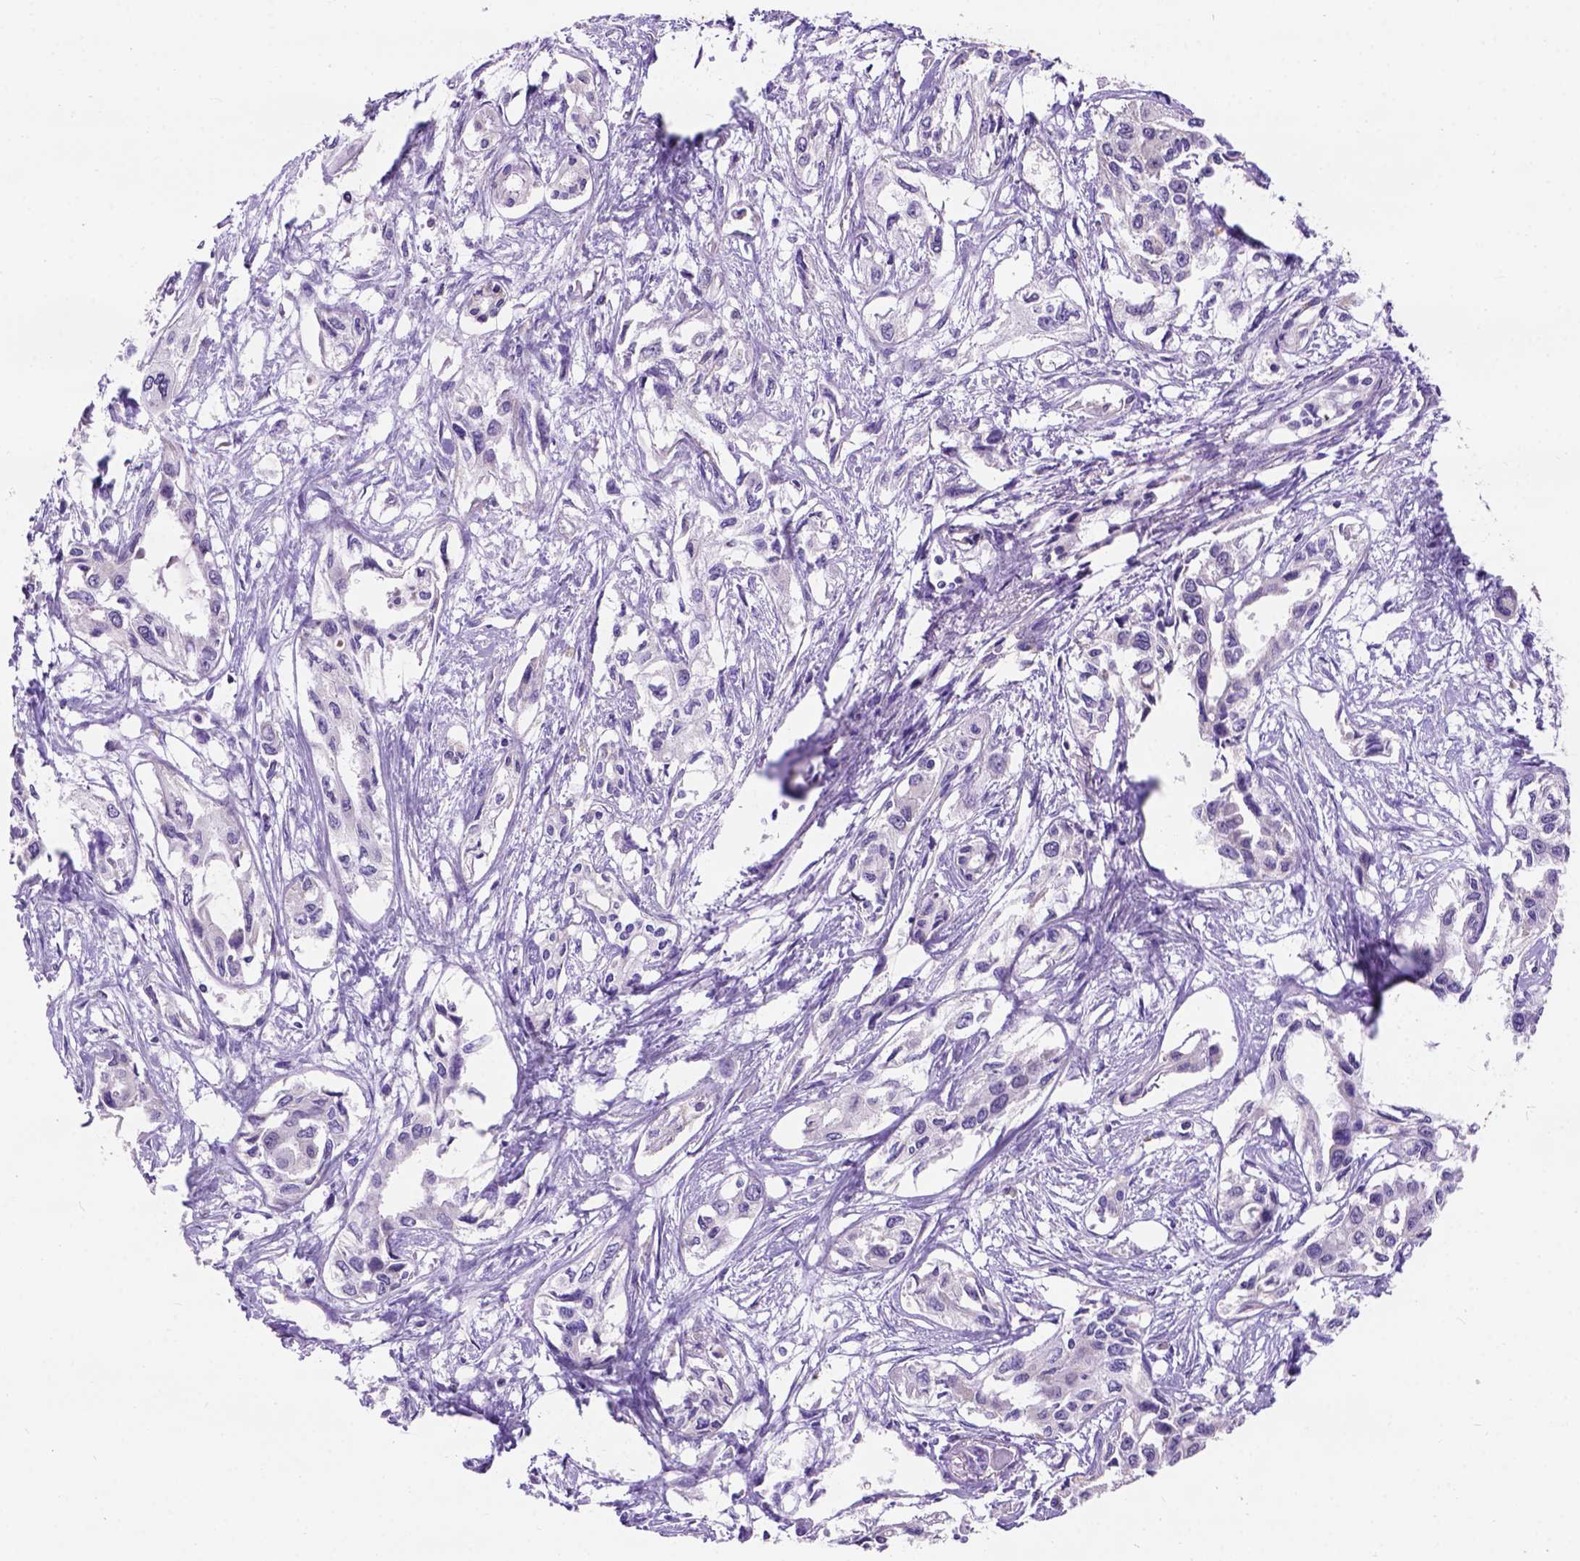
{"staining": {"intensity": "weak", "quantity": "<25%", "location": "cytoplasmic/membranous"}, "tissue": "pancreatic cancer", "cell_type": "Tumor cells", "image_type": "cancer", "snomed": [{"axis": "morphology", "description": "Adenocarcinoma, NOS"}, {"axis": "topography", "description": "Pancreas"}], "caption": "An immunohistochemistry (IHC) micrograph of adenocarcinoma (pancreatic) is shown. There is no staining in tumor cells of adenocarcinoma (pancreatic).", "gene": "L2HGDH", "patient": {"sex": "female", "age": 55}}